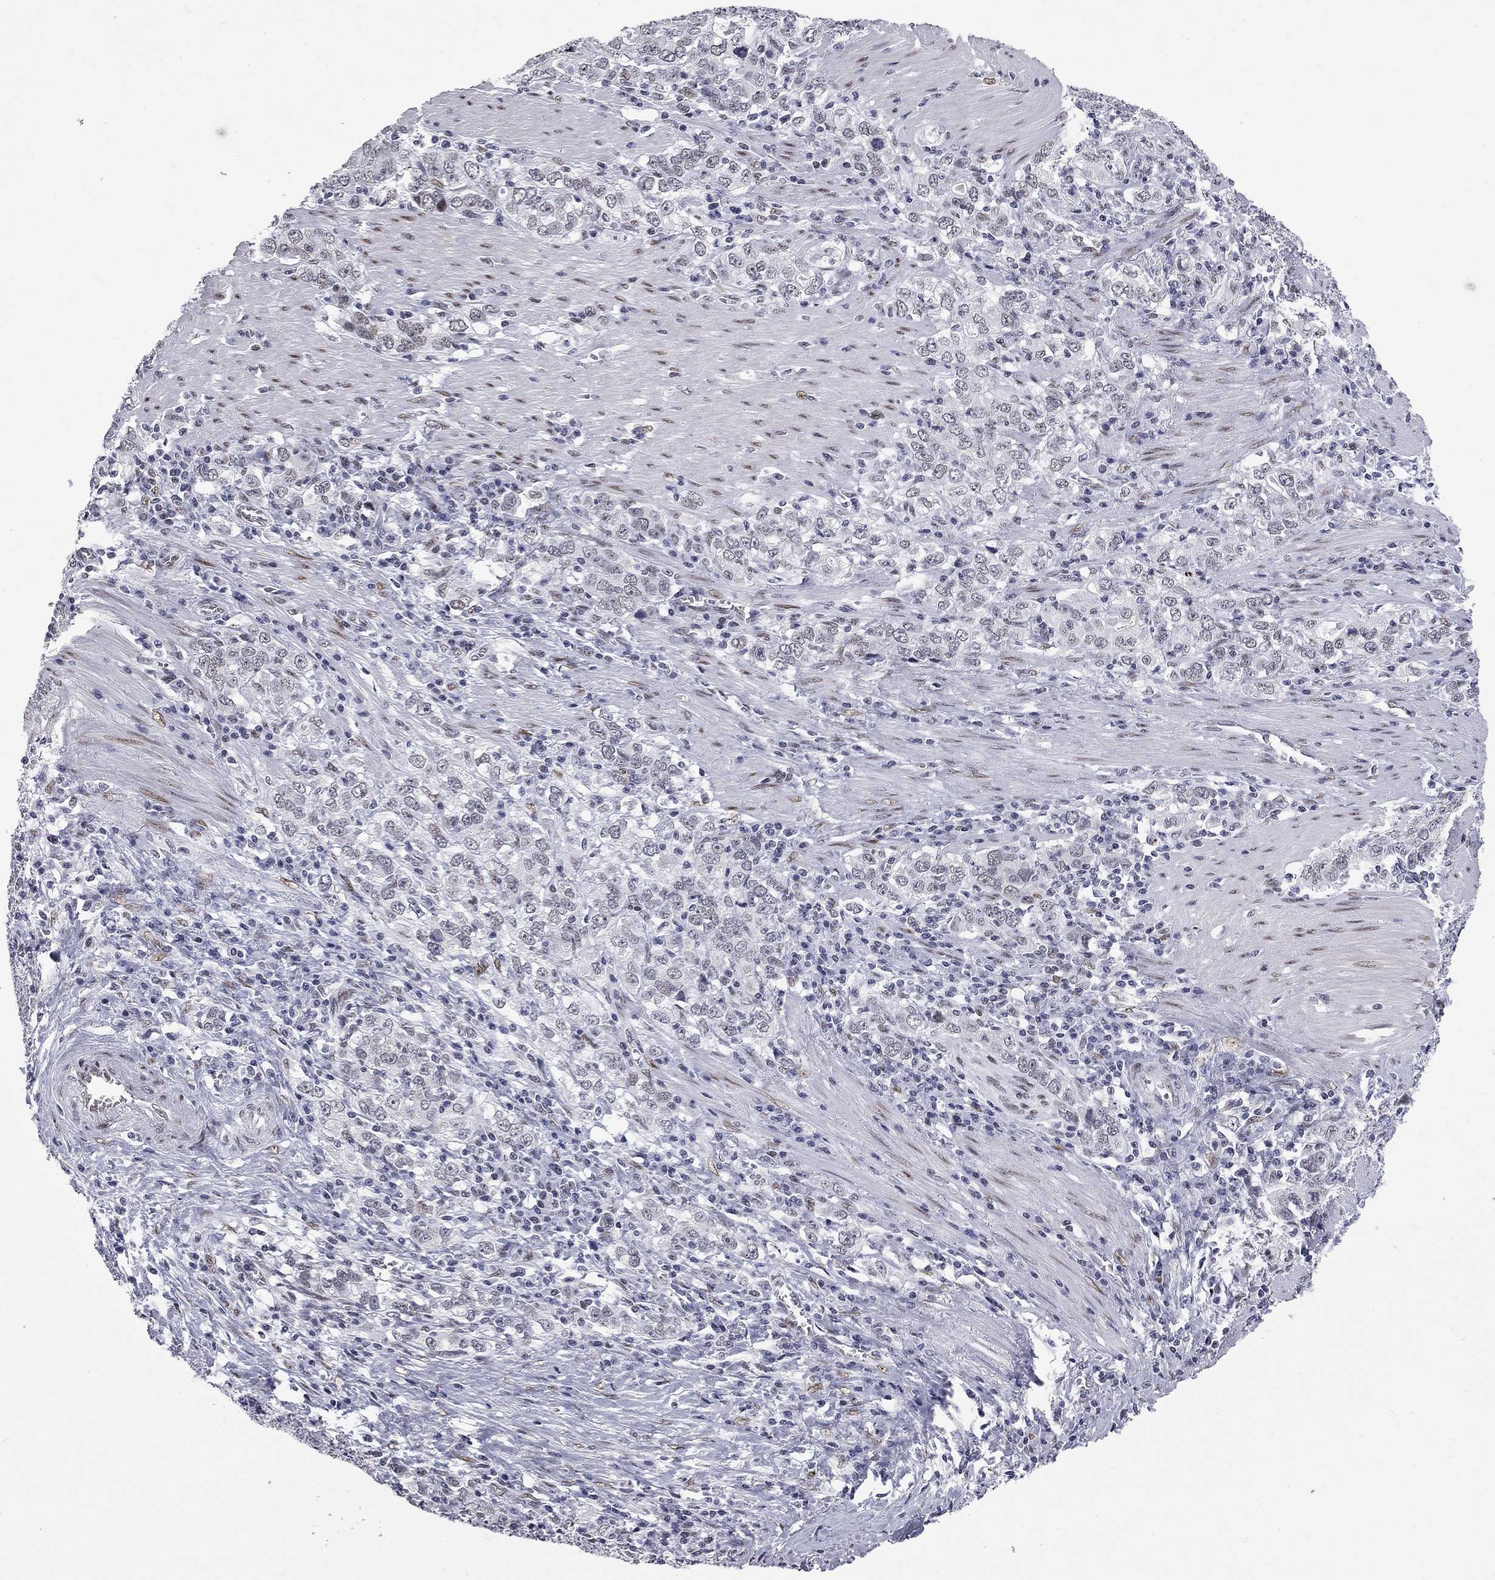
{"staining": {"intensity": "negative", "quantity": "none", "location": "none"}, "tissue": "stomach cancer", "cell_type": "Tumor cells", "image_type": "cancer", "snomed": [{"axis": "morphology", "description": "Adenocarcinoma, NOS"}, {"axis": "topography", "description": "Stomach, lower"}], "caption": "High power microscopy image of an immunohistochemistry (IHC) image of stomach cancer, revealing no significant expression in tumor cells.", "gene": "ZBTB47", "patient": {"sex": "female", "age": 72}}